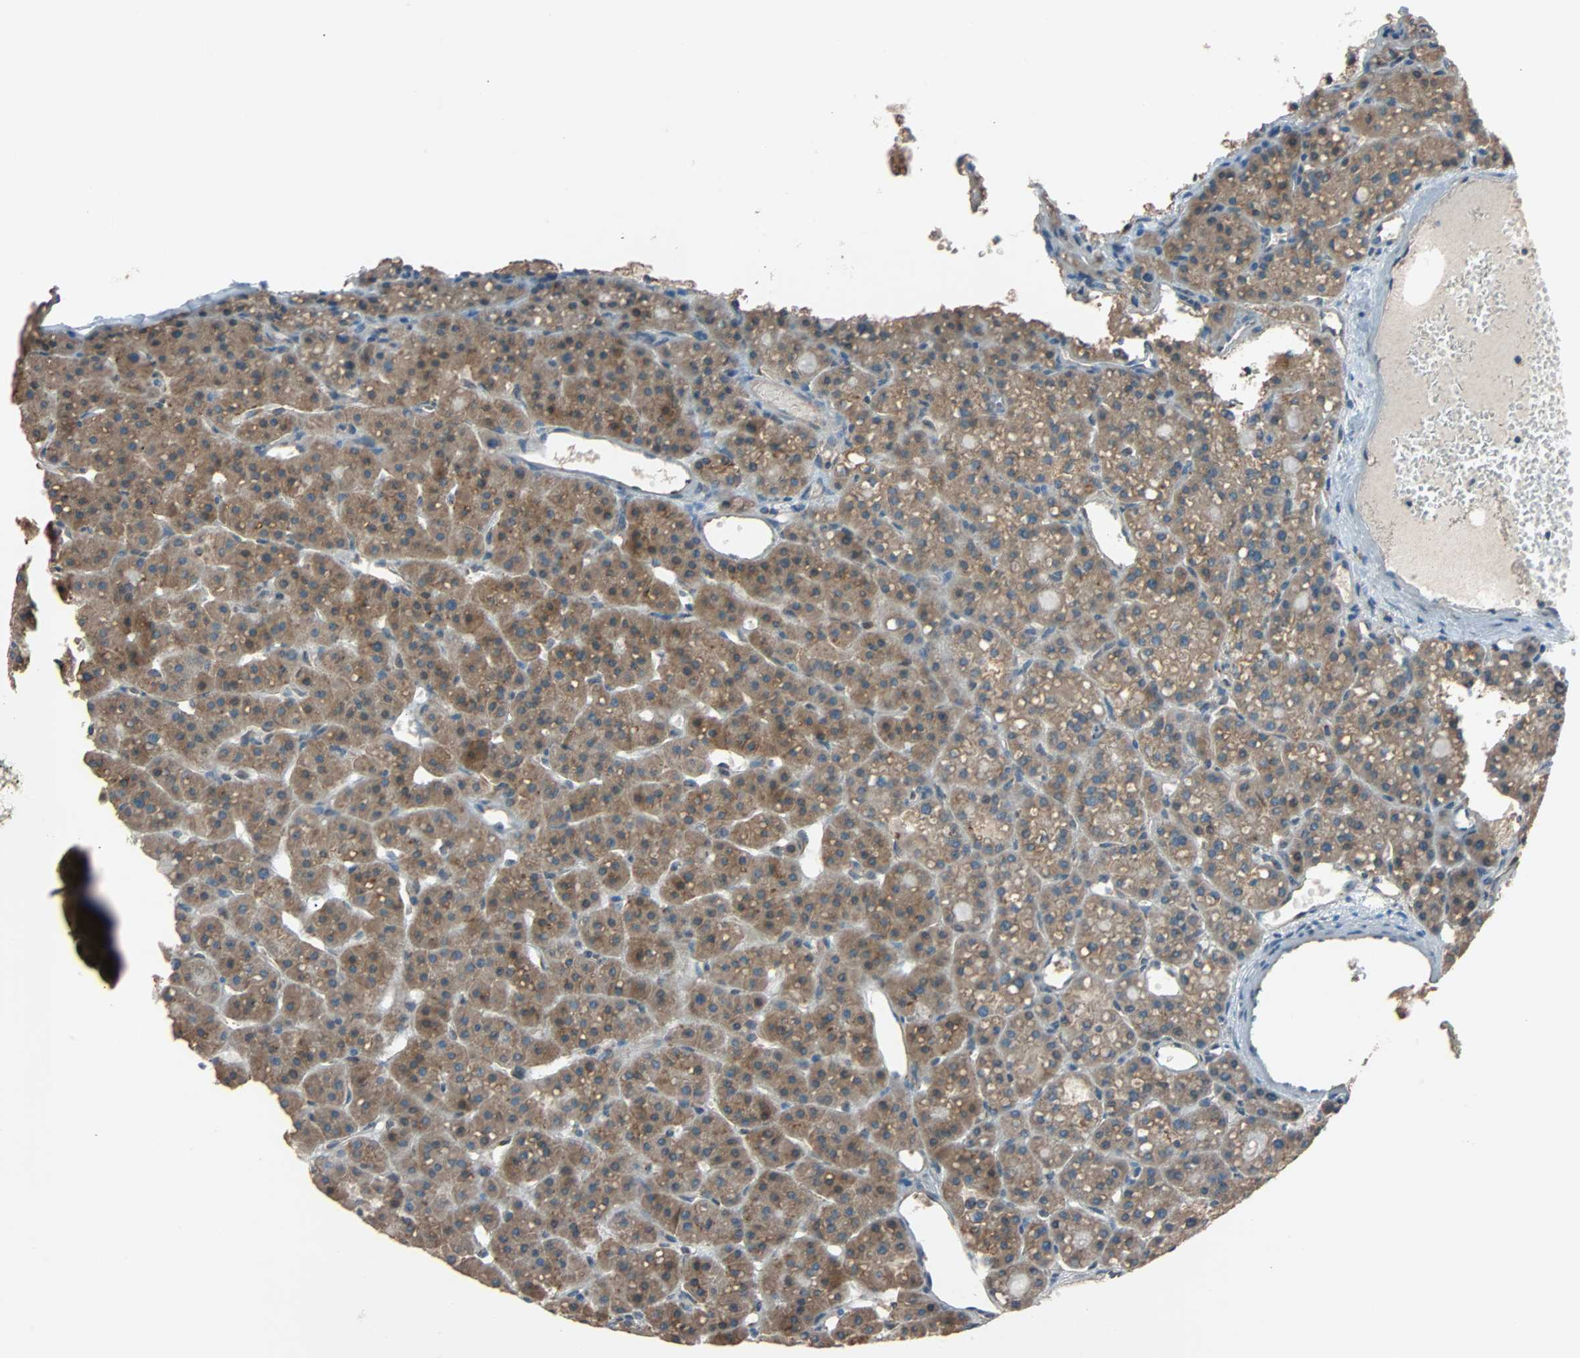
{"staining": {"intensity": "moderate", "quantity": ">75%", "location": "cytoplasmic/membranous"}, "tissue": "parathyroid gland", "cell_type": "Glandular cells", "image_type": "normal", "snomed": [{"axis": "morphology", "description": "Normal tissue, NOS"}, {"axis": "topography", "description": "Parathyroid gland"}], "caption": "The micrograph shows staining of normal parathyroid gland, revealing moderate cytoplasmic/membranous protein staining (brown color) within glandular cells.", "gene": "PHYH", "patient": {"sex": "female", "age": 76}}